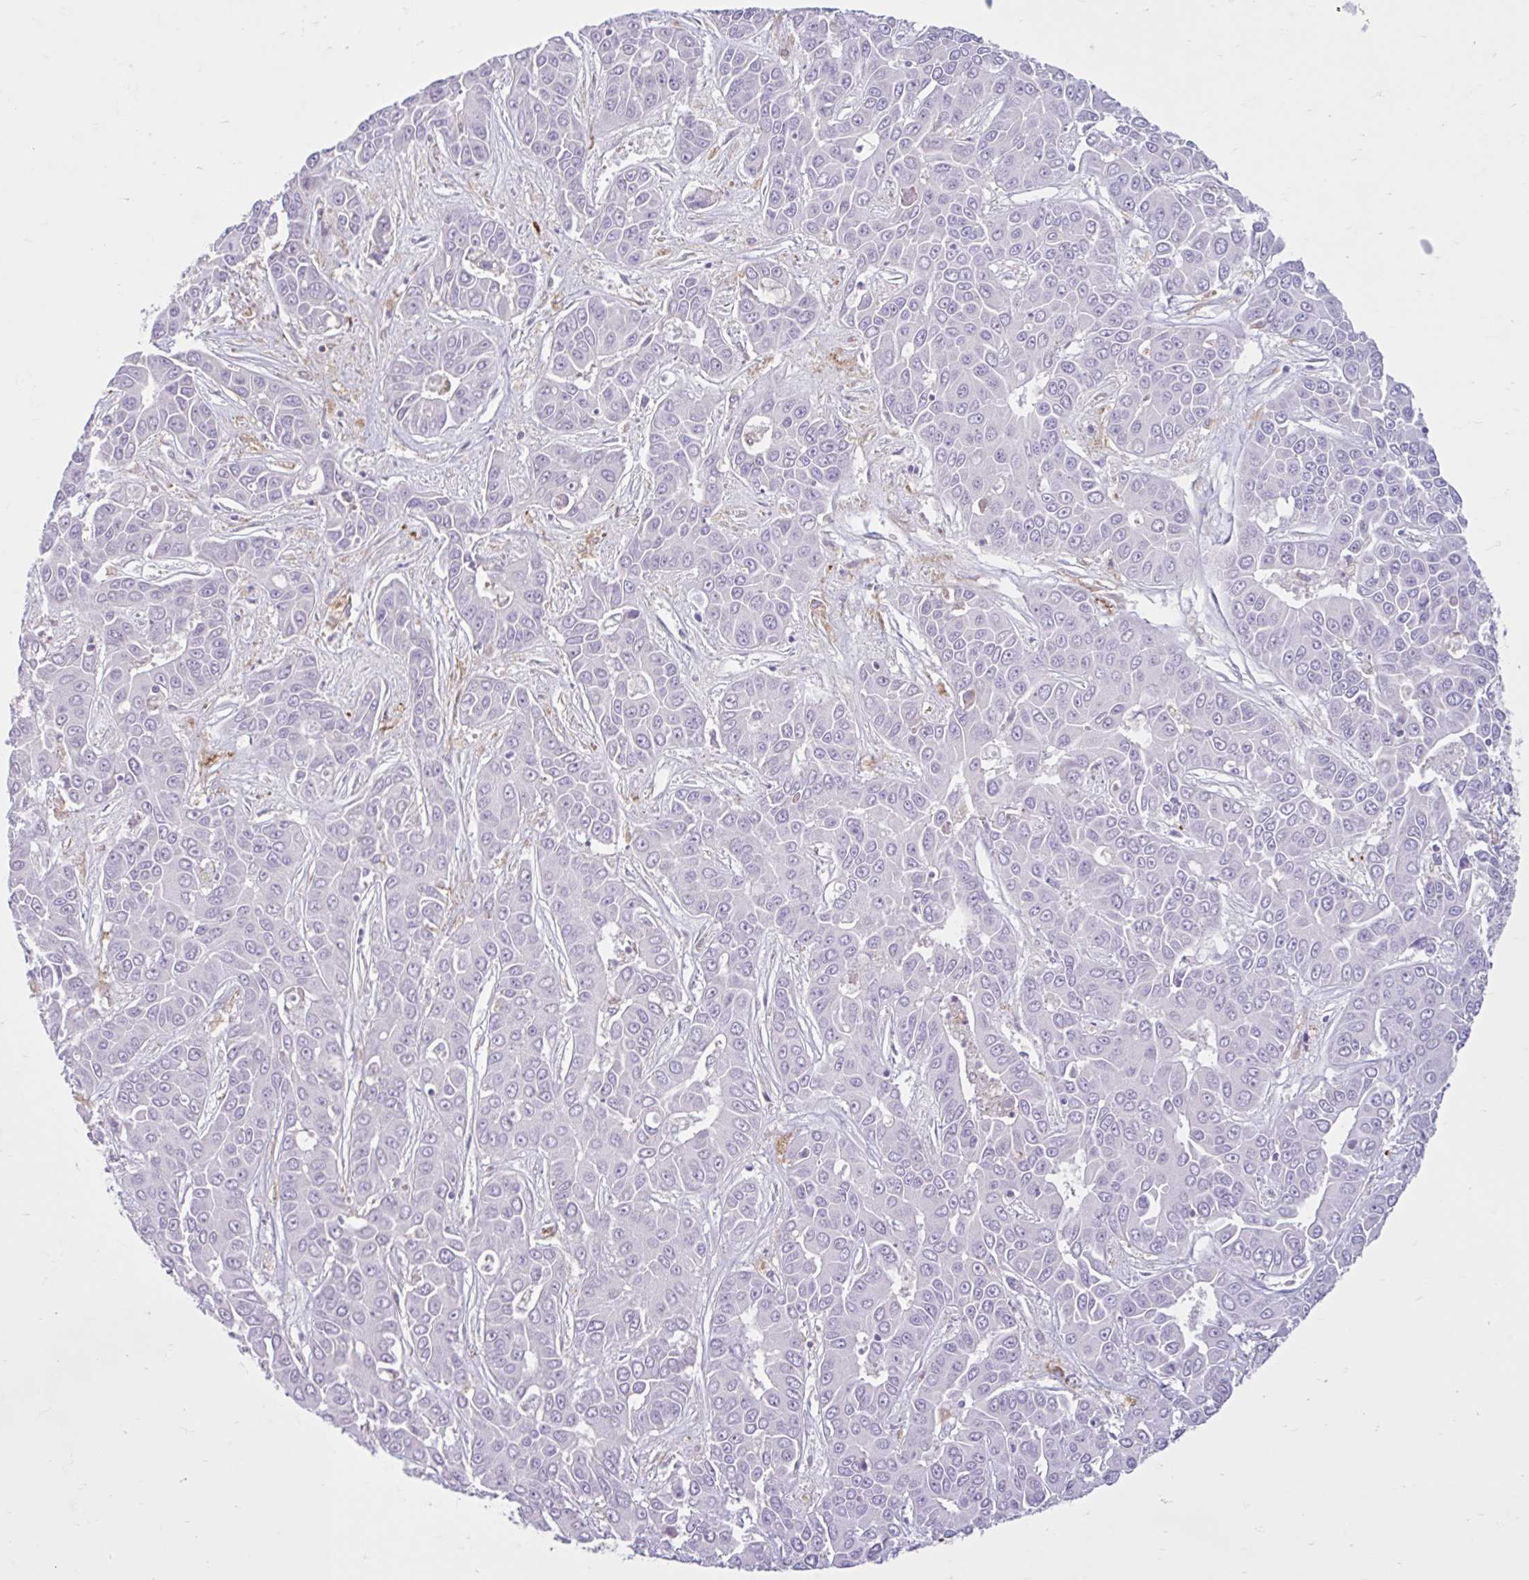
{"staining": {"intensity": "negative", "quantity": "none", "location": "none"}, "tissue": "liver cancer", "cell_type": "Tumor cells", "image_type": "cancer", "snomed": [{"axis": "morphology", "description": "Cholangiocarcinoma"}, {"axis": "topography", "description": "Liver"}], "caption": "Liver cancer (cholangiocarcinoma) was stained to show a protein in brown. There is no significant staining in tumor cells.", "gene": "CEP120", "patient": {"sex": "female", "age": 52}}